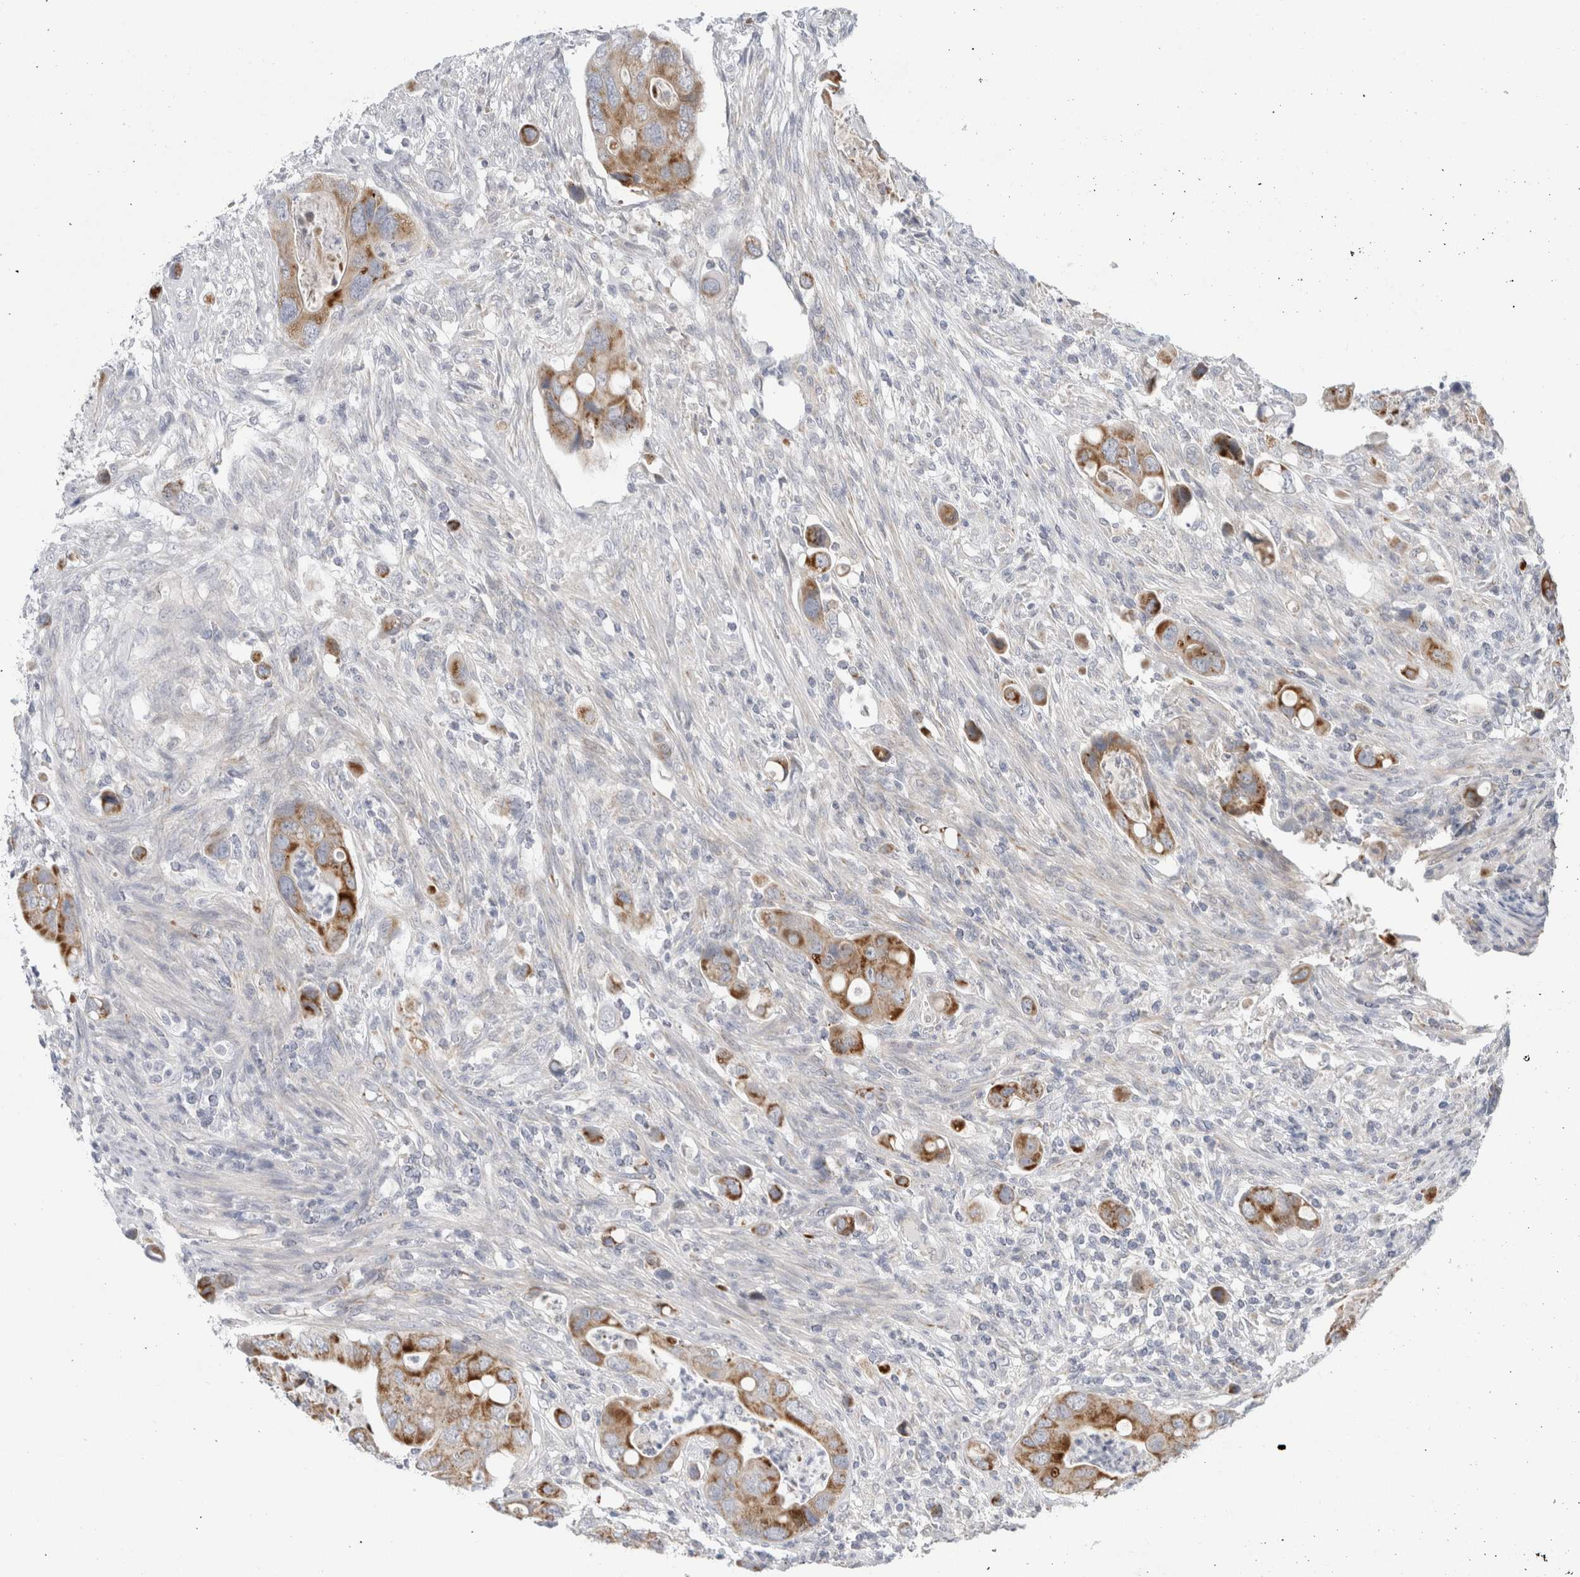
{"staining": {"intensity": "strong", "quantity": ">75%", "location": "cytoplasmic/membranous"}, "tissue": "colorectal cancer", "cell_type": "Tumor cells", "image_type": "cancer", "snomed": [{"axis": "morphology", "description": "Adenocarcinoma, NOS"}, {"axis": "topography", "description": "Rectum"}], "caption": "Colorectal adenocarcinoma stained with a brown dye demonstrates strong cytoplasmic/membranous positive expression in about >75% of tumor cells.", "gene": "FAHD1", "patient": {"sex": "female", "age": 57}}